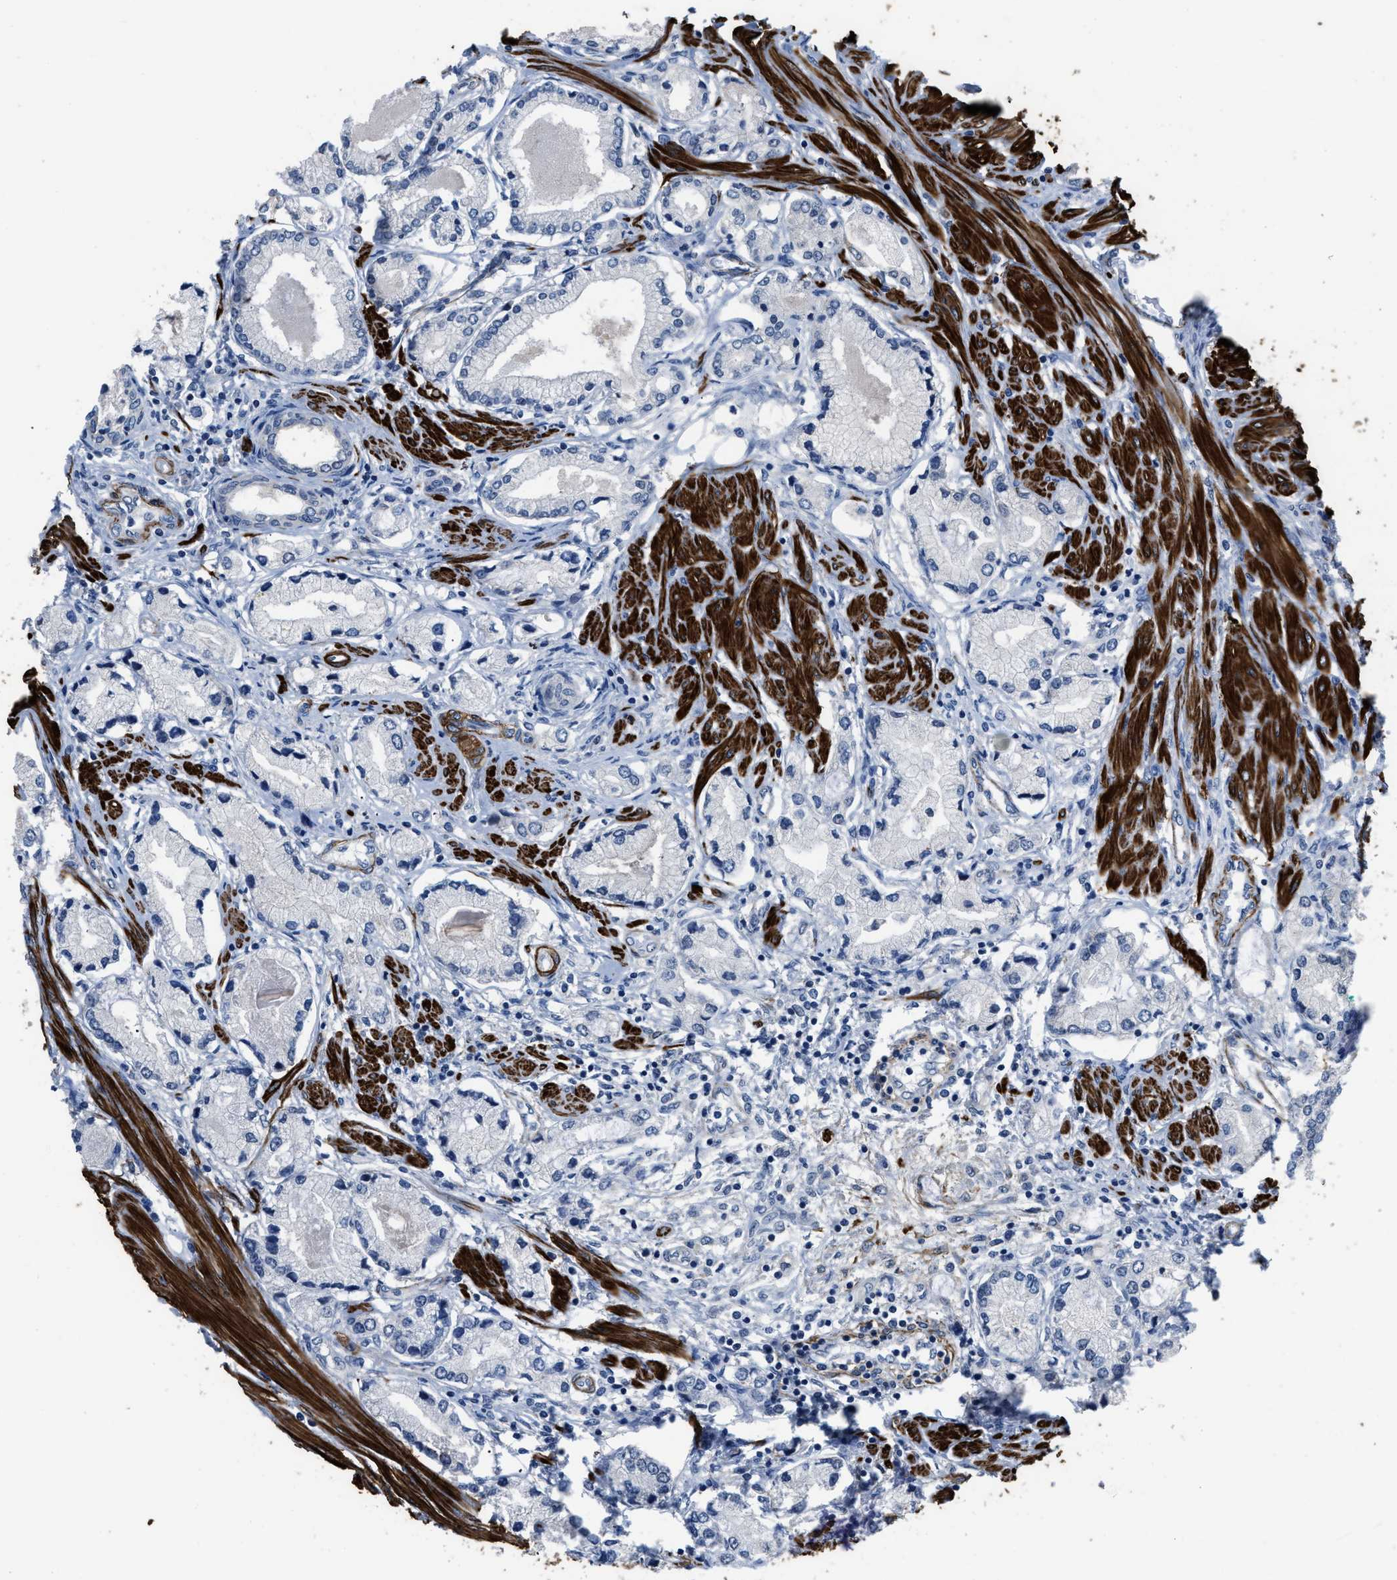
{"staining": {"intensity": "negative", "quantity": "none", "location": "none"}, "tissue": "prostate cancer", "cell_type": "Tumor cells", "image_type": "cancer", "snomed": [{"axis": "morphology", "description": "Adenocarcinoma, Low grade"}, {"axis": "topography", "description": "Prostate"}], "caption": "High power microscopy photomicrograph of an immunohistochemistry histopathology image of prostate cancer, revealing no significant positivity in tumor cells.", "gene": "LANCL2", "patient": {"sex": "male", "age": 63}}